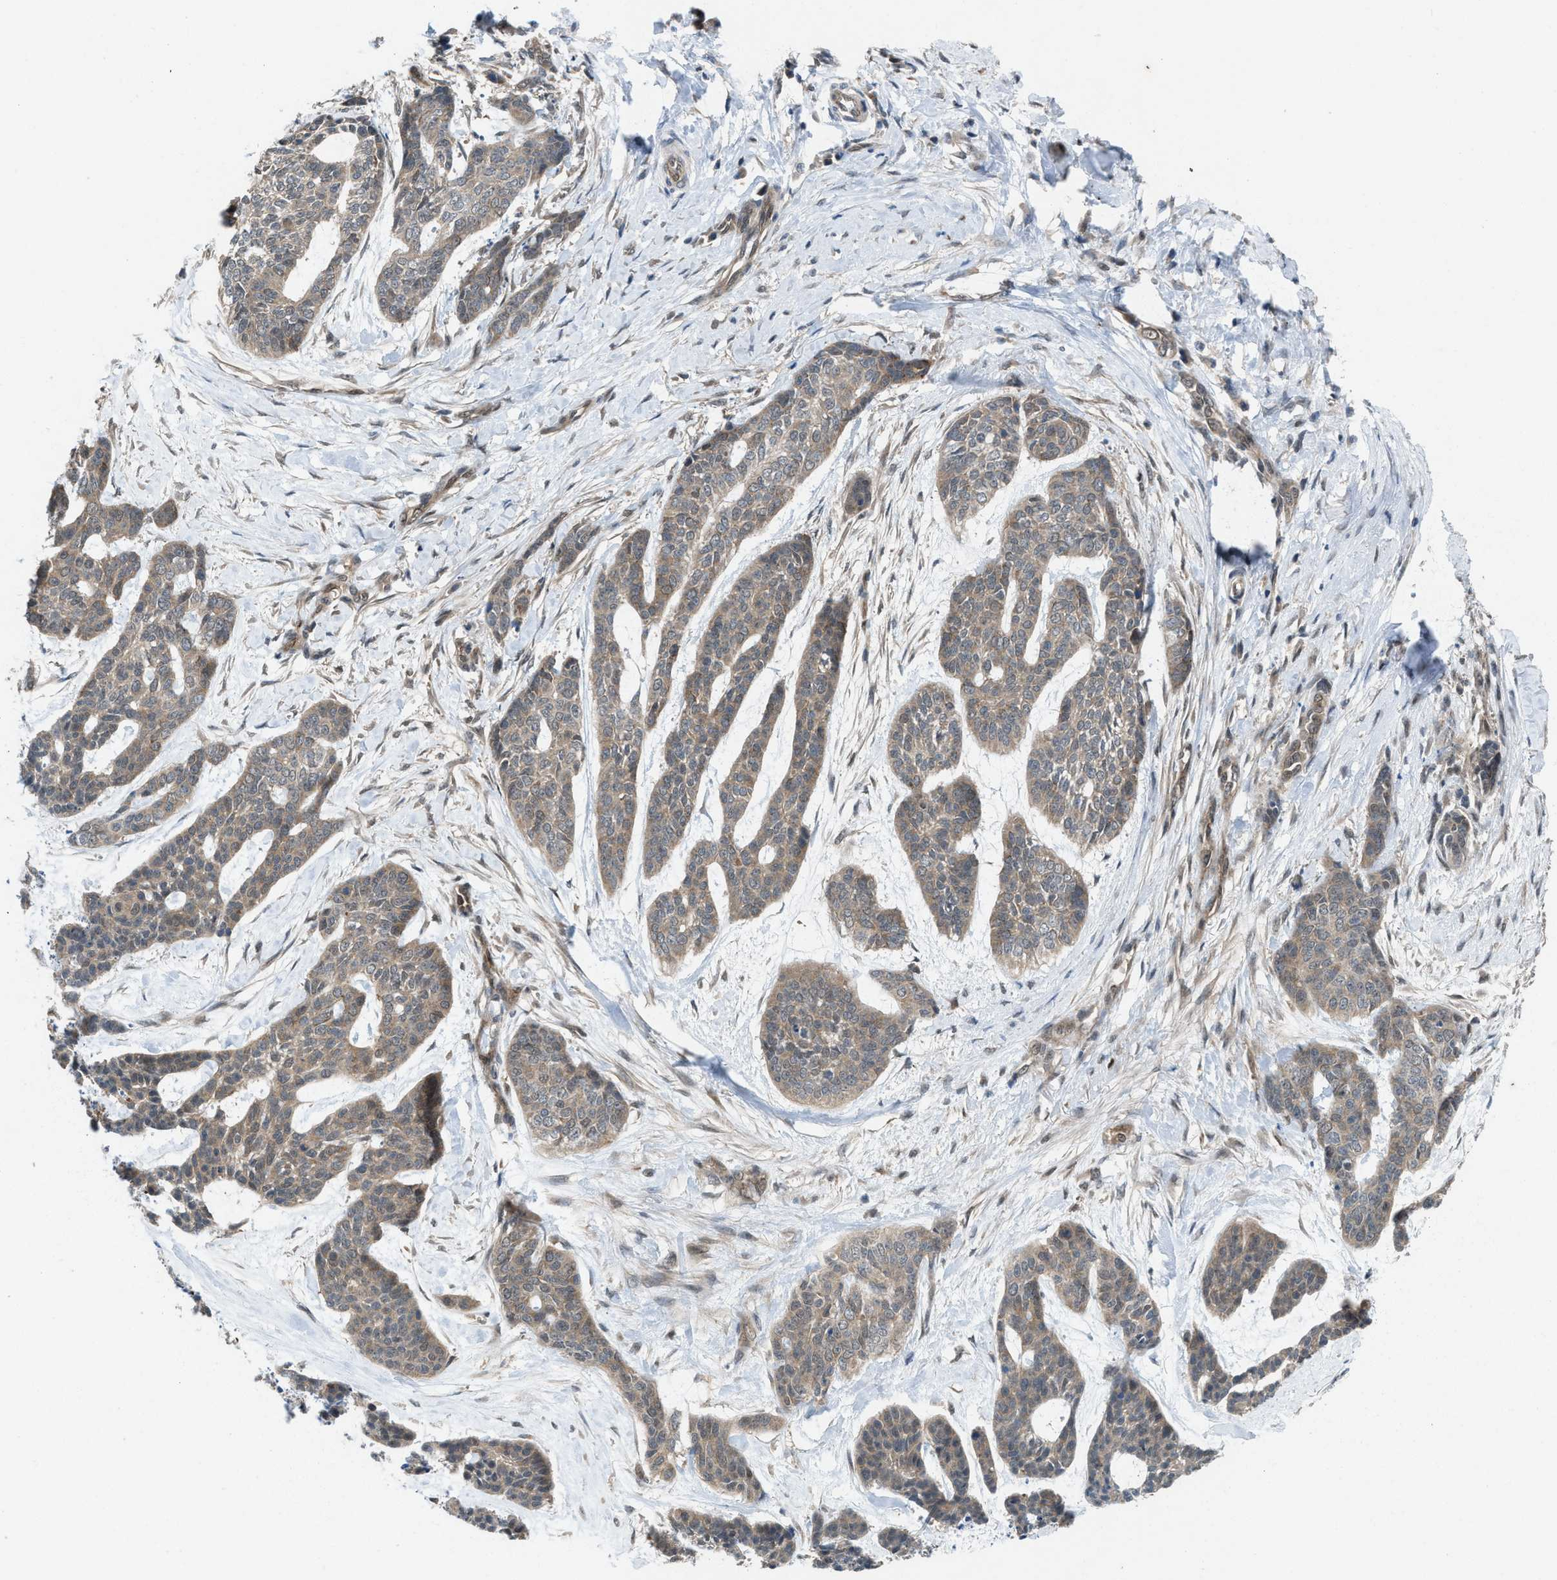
{"staining": {"intensity": "weak", "quantity": ">75%", "location": "cytoplasmic/membranous"}, "tissue": "skin cancer", "cell_type": "Tumor cells", "image_type": "cancer", "snomed": [{"axis": "morphology", "description": "Basal cell carcinoma"}, {"axis": "topography", "description": "Skin"}], "caption": "Weak cytoplasmic/membranous positivity for a protein is seen in about >75% of tumor cells of skin cancer (basal cell carcinoma) using IHC.", "gene": "PLAA", "patient": {"sex": "female", "age": 64}}